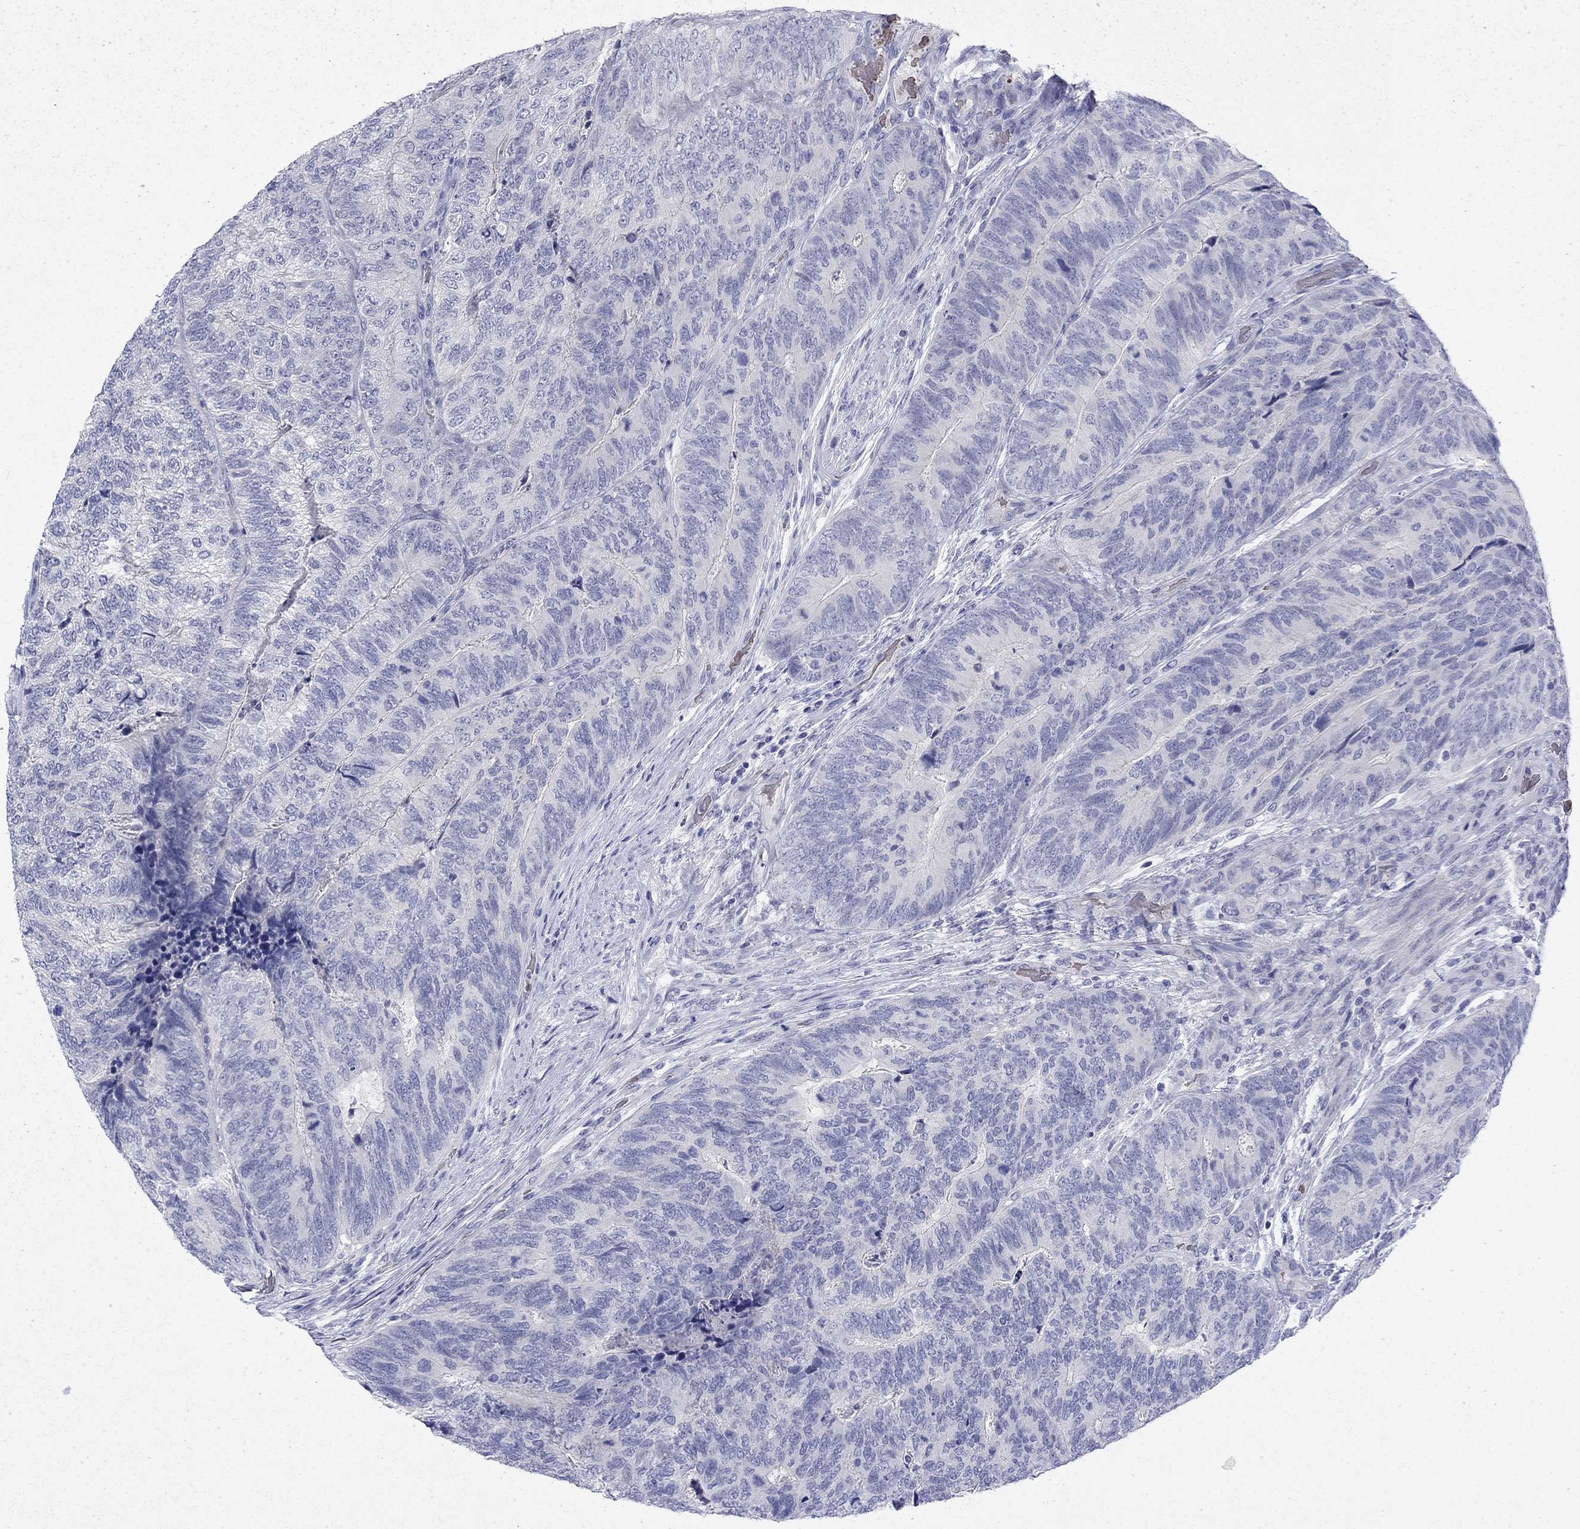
{"staining": {"intensity": "negative", "quantity": "none", "location": "none"}, "tissue": "colorectal cancer", "cell_type": "Tumor cells", "image_type": "cancer", "snomed": [{"axis": "morphology", "description": "Adenocarcinoma, NOS"}, {"axis": "topography", "description": "Colon"}], "caption": "Immunohistochemistry (IHC) of colorectal cancer (adenocarcinoma) demonstrates no staining in tumor cells.", "gene": "ENPP6", "patient": {"sex": "female", "age": 67}}